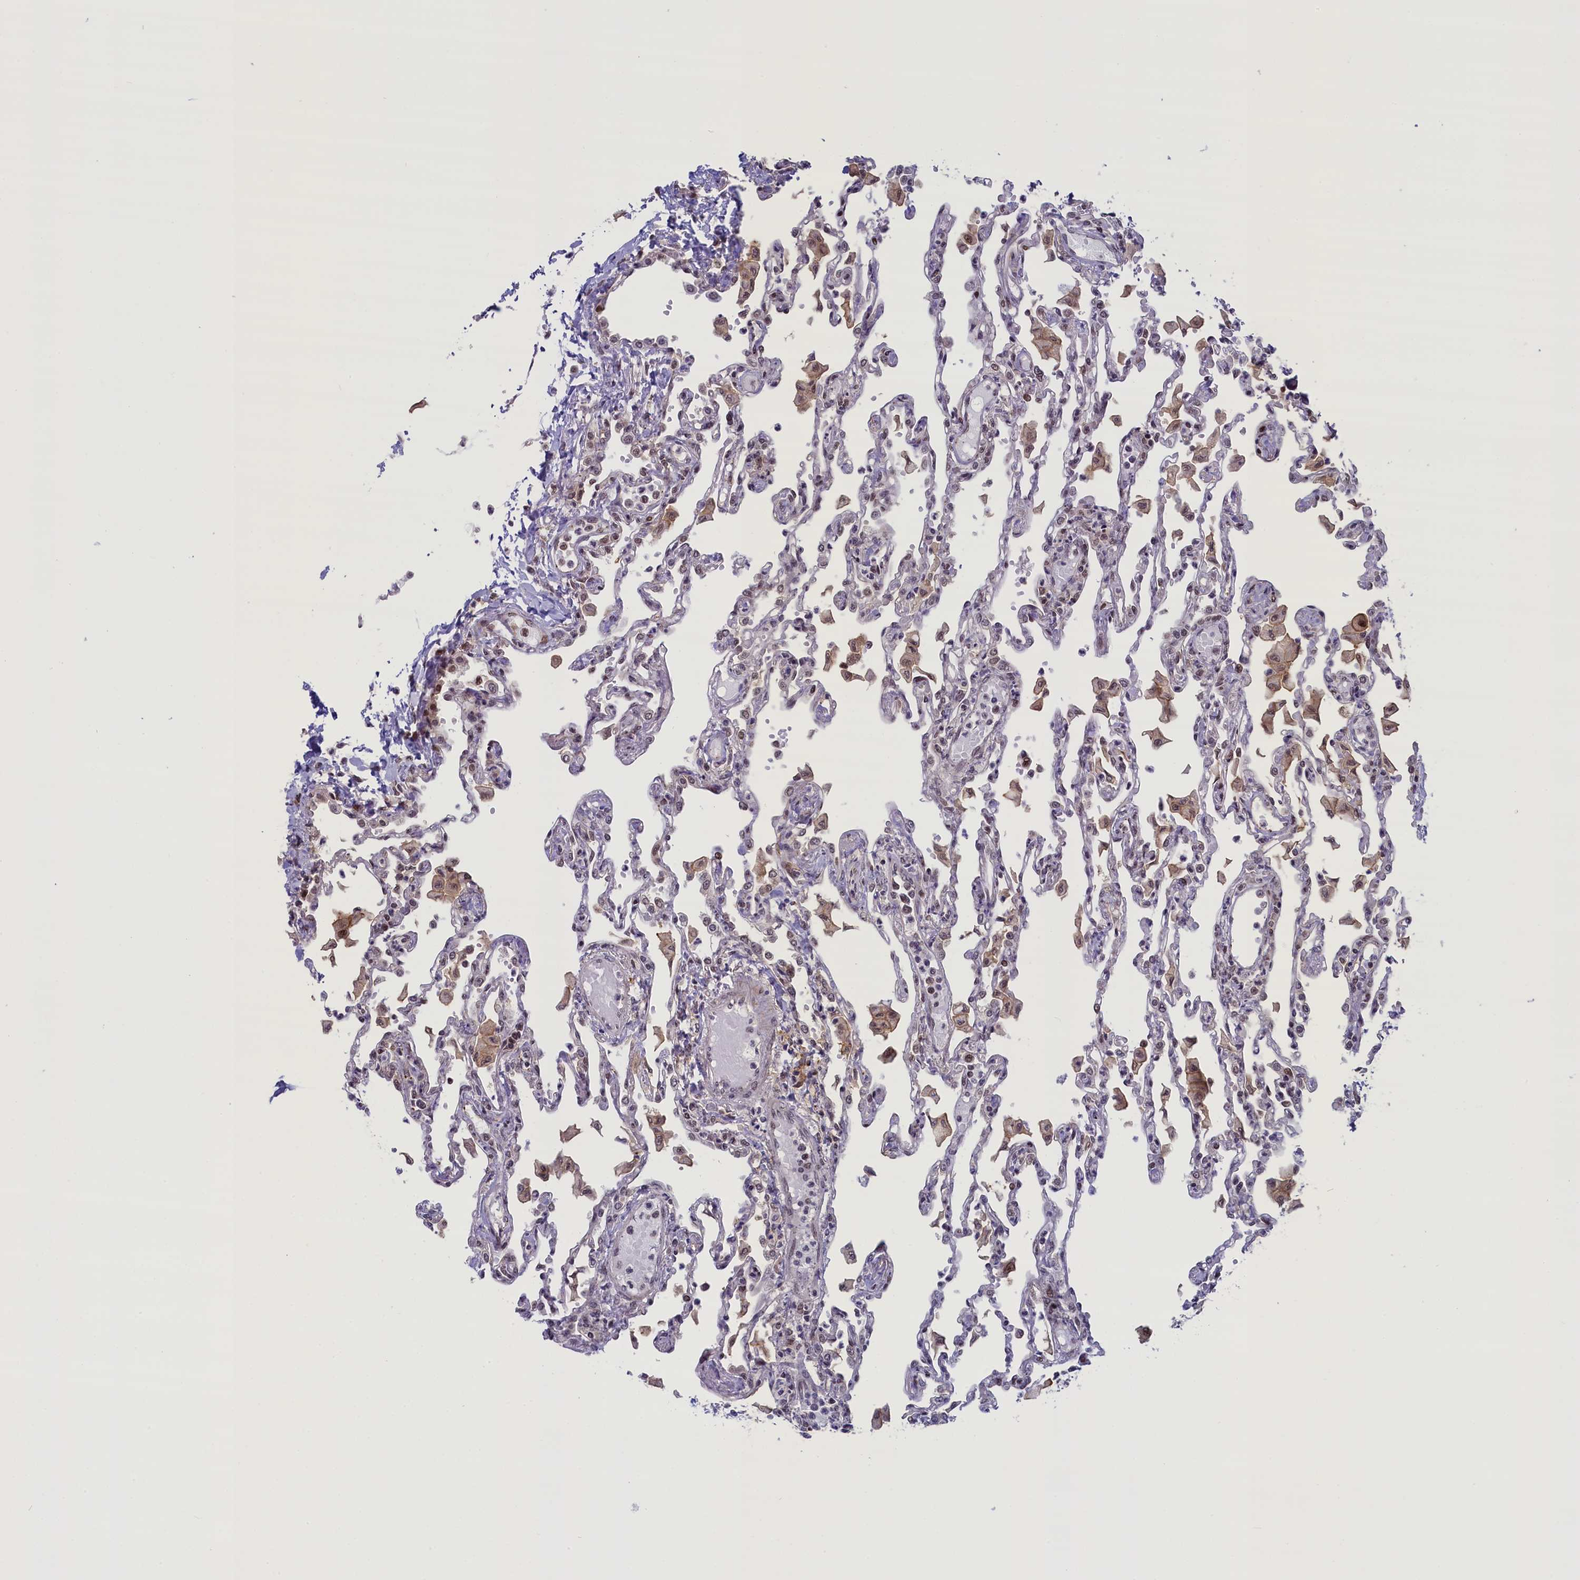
{"staining": {"intensity": "weak", "quantity": "<25%", "location": "nuclear"}, "tissue": "lung", "cell_type": "Alveolar cells", "image_type": "normal", "snomed": [{"axis": "morphology", "description": "Normal tissue, NOS"}, {"axis": "topography", "description": "Bronchus"}, {"axis": "topography", "description": "Lung"}], "caption": "There is no significant expression in alveolar cells of lung. (DAB IHC, high magnification).", "gene": "FCHO1", "patient": {"sex": "female", "age": 49}}